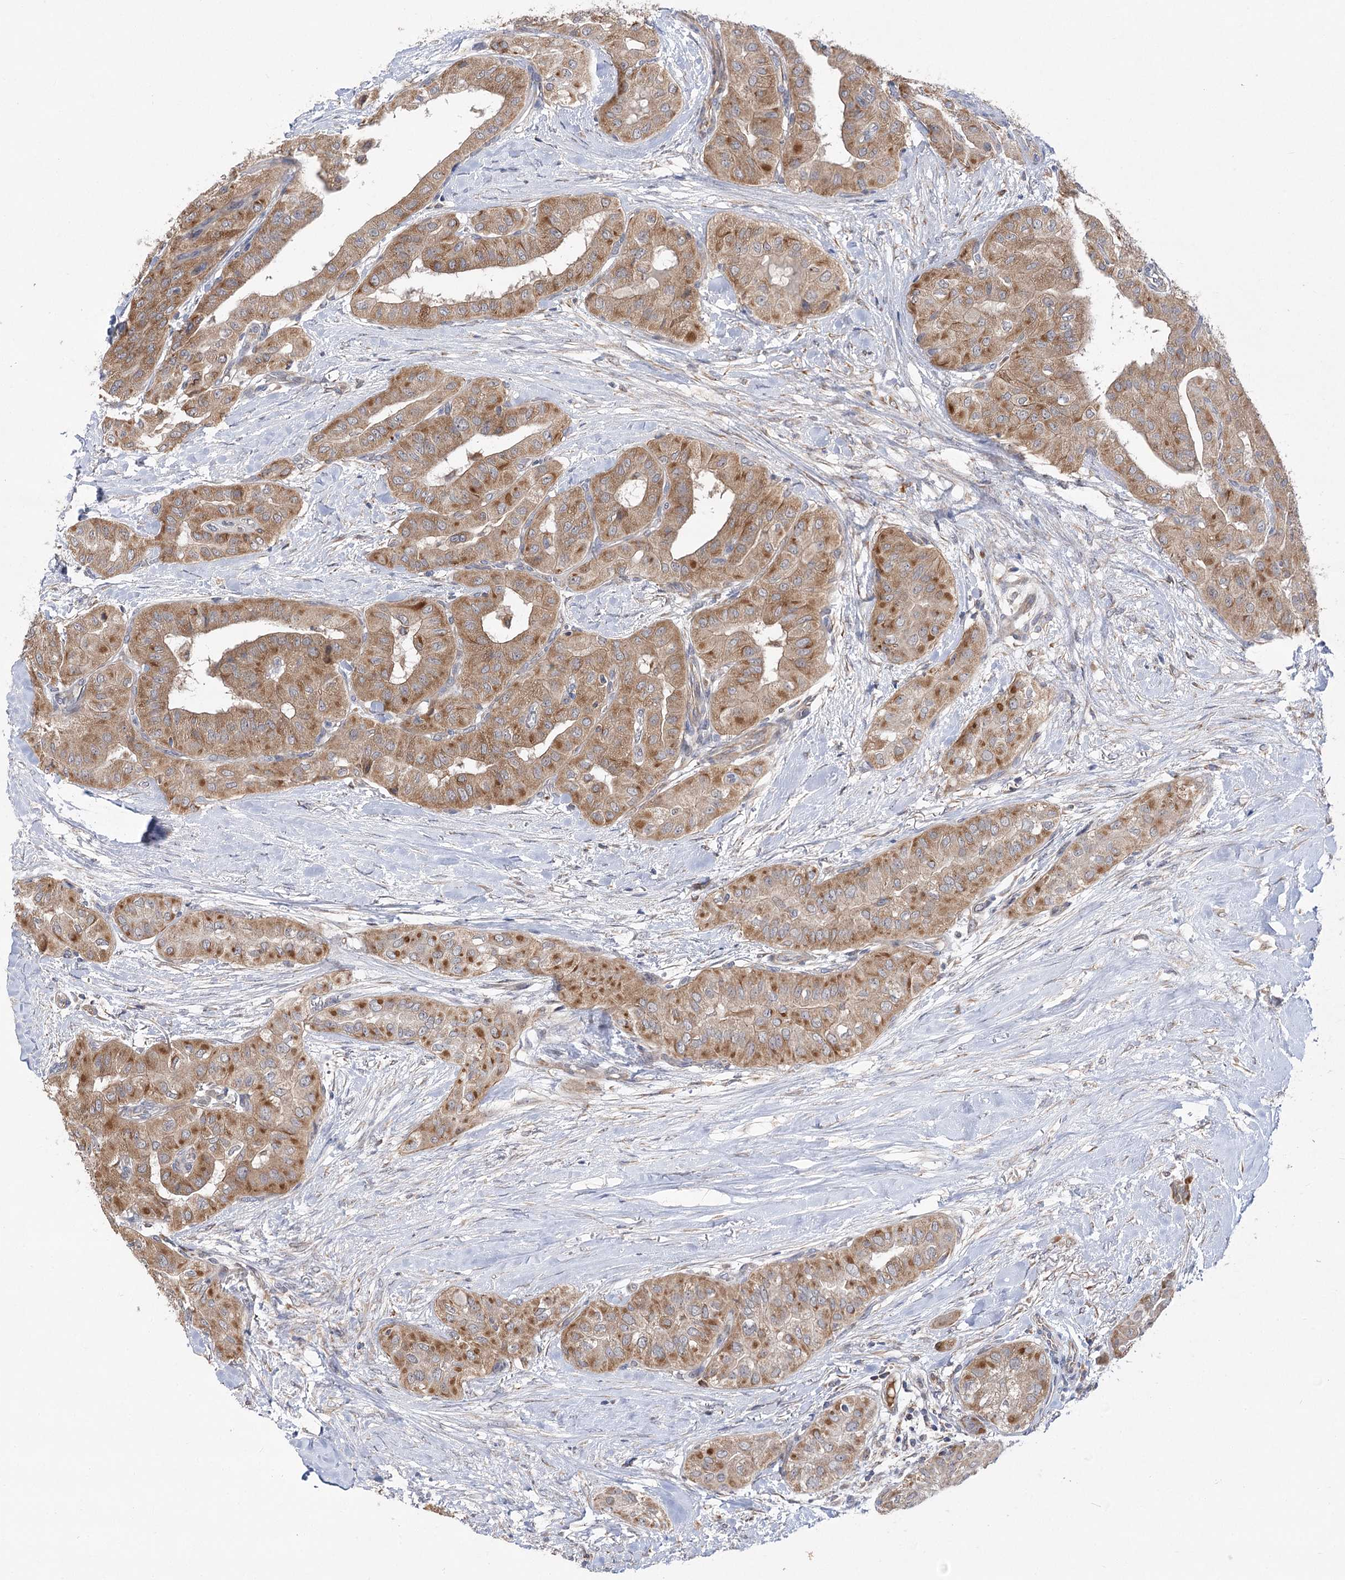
{"staining": {"intensity": "moderate", "quantity": ">75%", "location": "cytoplasmic/membranous"}, "tissue": "thyroid cancer", "cell_type": "Tumor cells", "image_type": "cancer", "snomed": [{"axis": "morphology", "description": "Papillary adenocarcinoma, NOS"}, {"axis": "topography", "description": "Thyroid gland"}], "caption": "Thyroid papillary adenocarcinoma was stained to show a protein in brown. There is medium levels of moderate cytoplasmic/membranous positivity in approximately >75% of tumor cells.", "gene": "ECHDC3", "patient": {"sex": "female", "age": 59}}